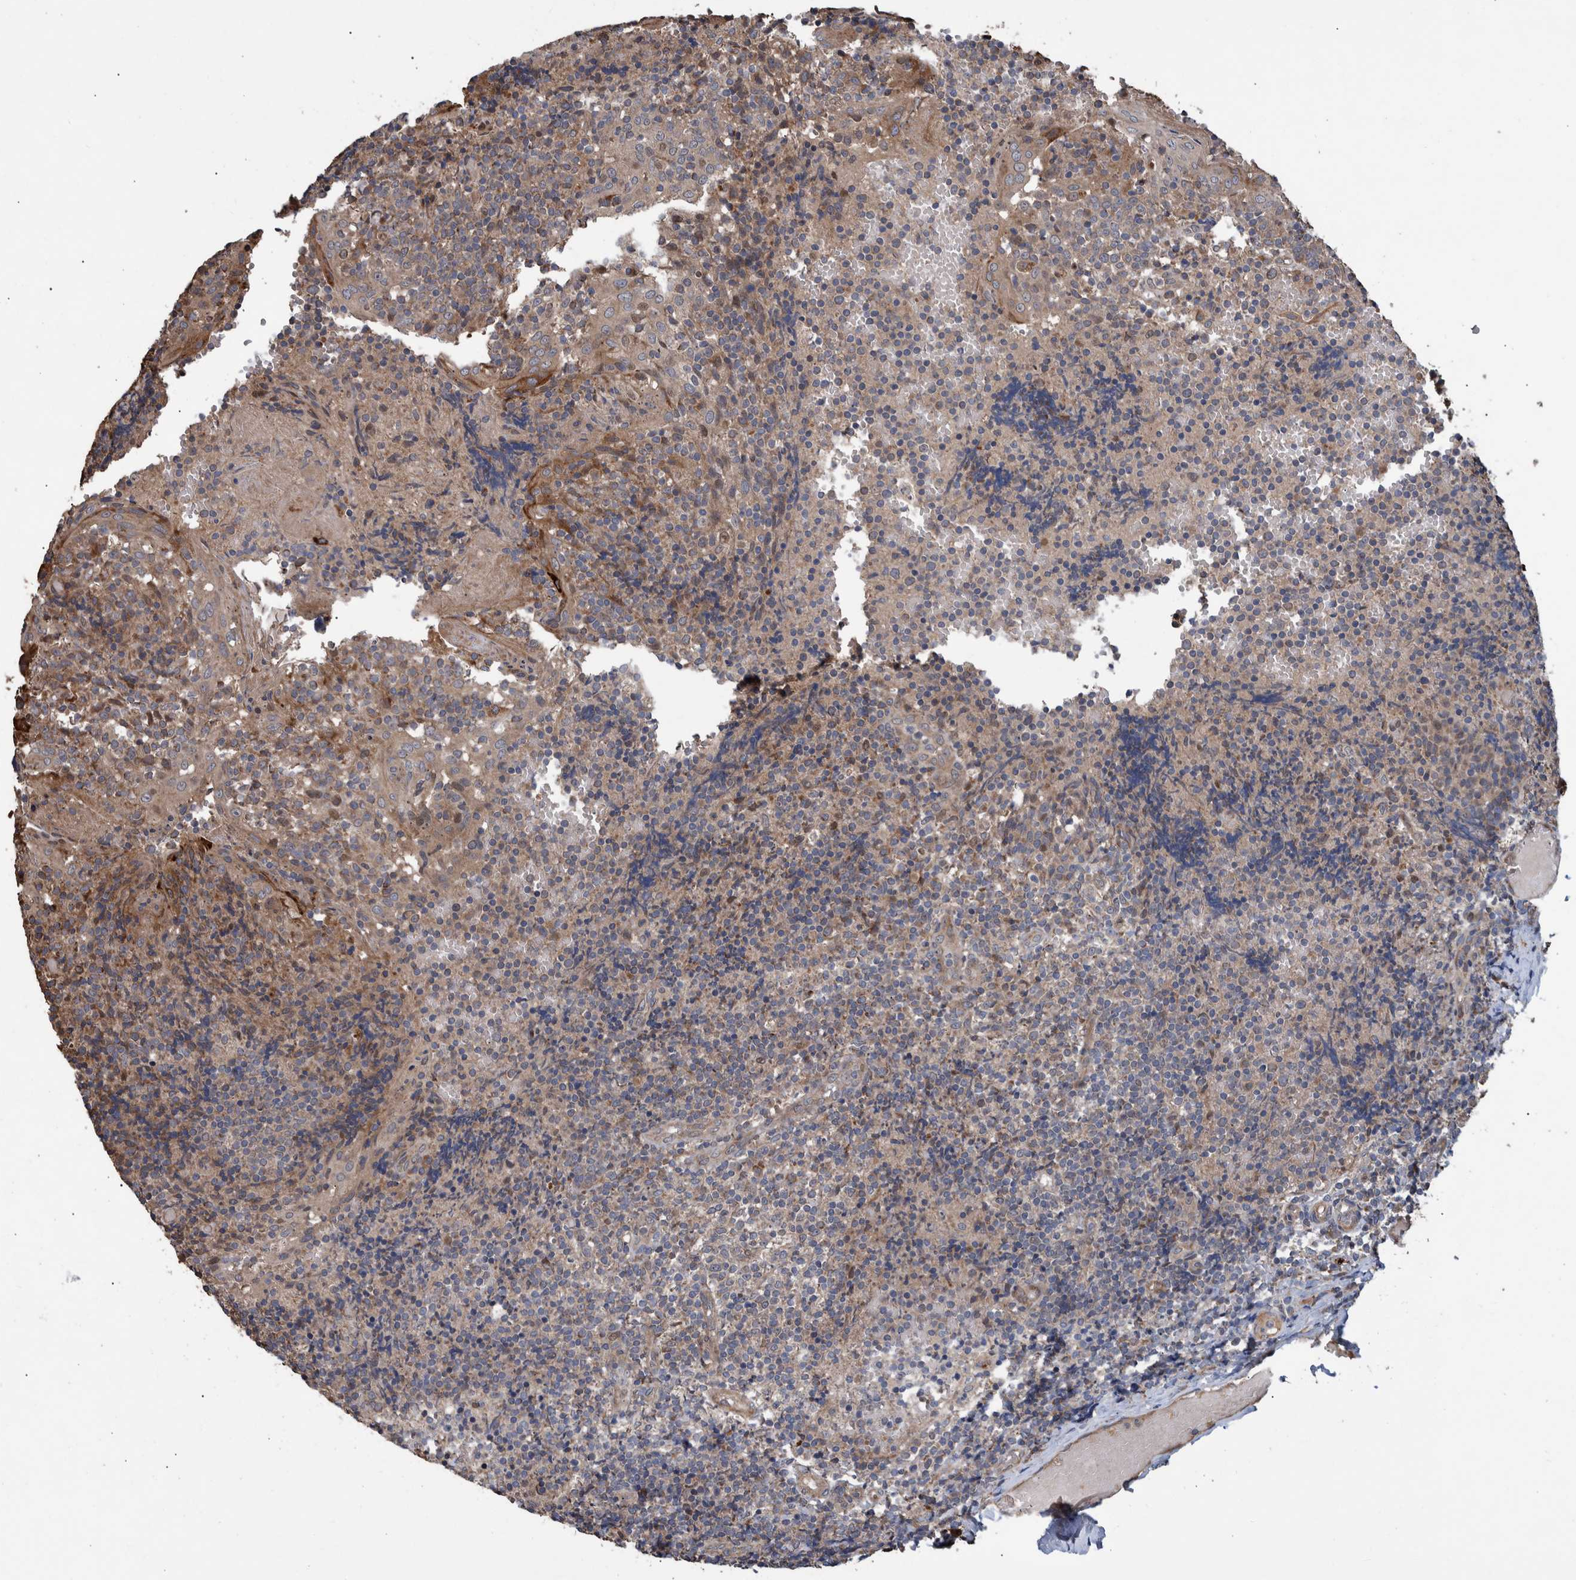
{"staining": {"intensity": "weak", "quantity": "25%-75%", "location": "cytoplasmic/membranous"}, "tissue": "tonsil", "cell_type": "Germinal center cells", "image_type": "normal", "snomed": [{"axis": "morphology", "description": "Normal tissue, NOS"}, {"axis": "topography", "description": "Tonsil"}], "caption": "Immunohistochemistry photomicrograph of normal human tonsil stained for a protein (brown), which displays low levels of weak cytoplasmic/membranous staining in about 25%-75% of germinal center cells.", "gene": "B3GNTL1", "patient": {"sex": "female", "age": 19}}